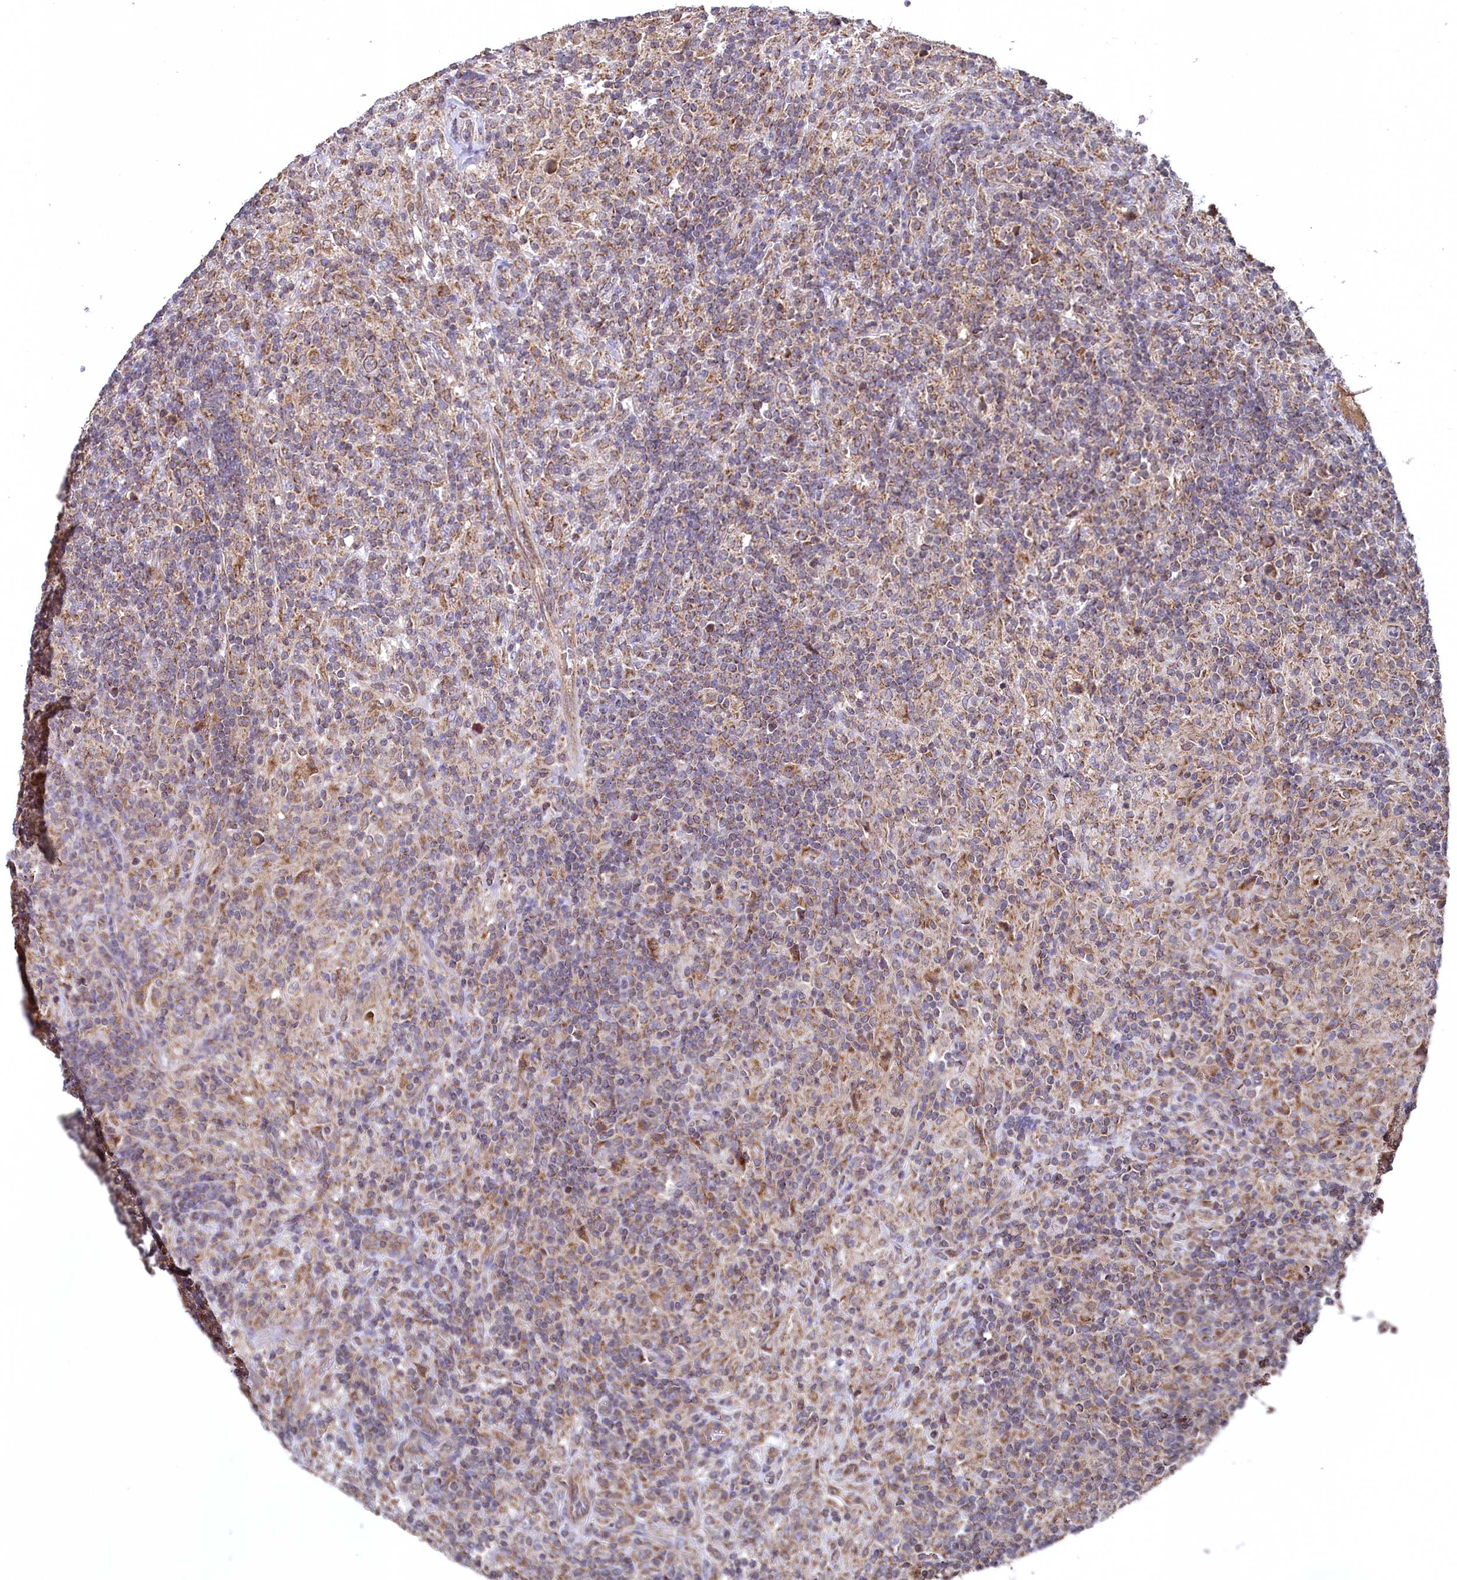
{"staining": {"intensity": "moderate", "quantity": "25%-75%", "location": "cytoplasmic/membranous"}, "tissue": "lymphoma", "cell_type": "Tumor cells", "image_type": "cancer", "snomed": [{"axis": "morphology", "description": "Hodgkin's disease, NOS"}, {"axis": "topography", "description": "Lymph node"}], "caption": "A brown stain shows moderate cytoplasmic/membranous expression of a protein in human Hodgkin's disease tumor cells.", "gene": "METTL4", "patient": {"sex": "male", "age": 70}}